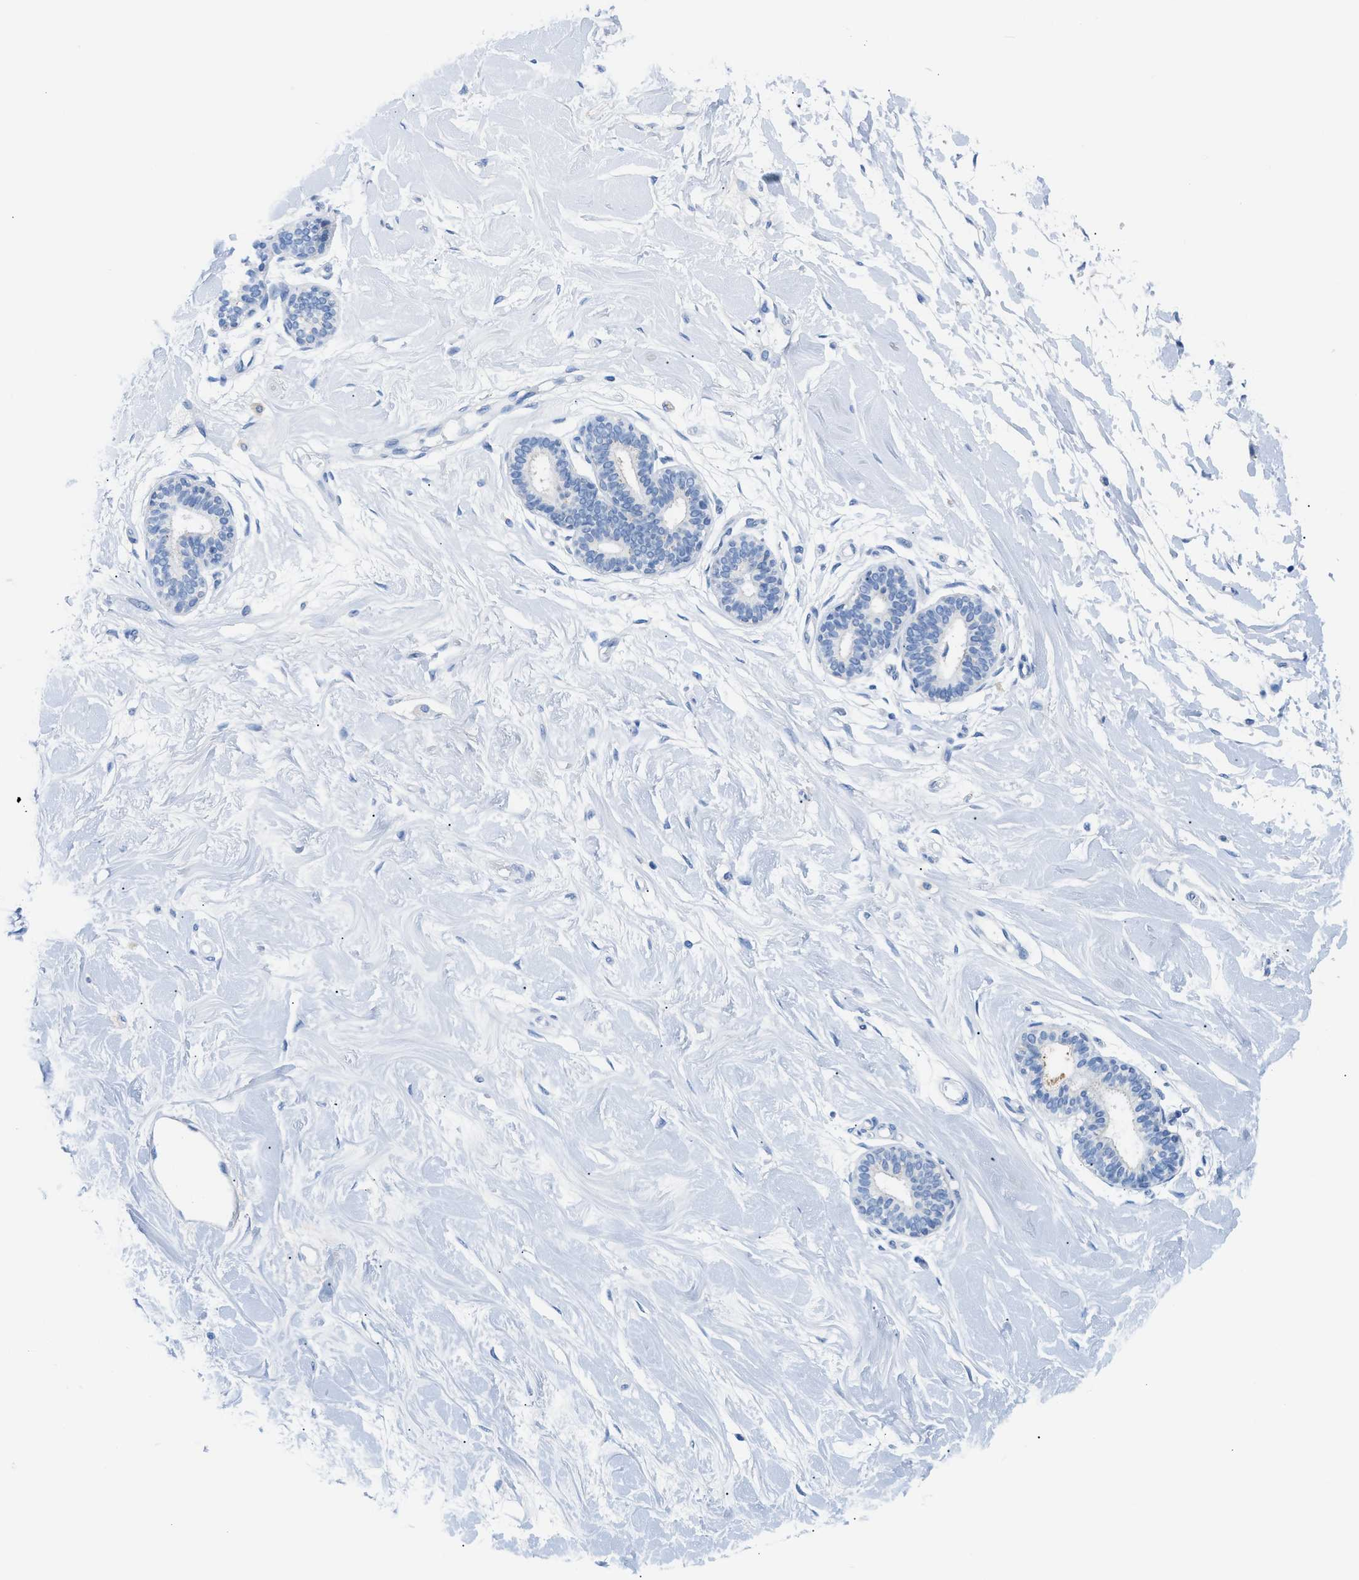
{"staining": {"intensity": "negative", "quantity": "none", "location": "none"}, "tissue": "breast", "cell_type": "Adipocytes", "image_type": "normal", "snomed": [{"axis": "morphology", "description": "Normal tissue, NOS"}, {"axis": "morphology", "description": "Lobular carcinoma"}, {"axis": "topography", "description": "Breast"}], "caption": "Adipocytes show no significant protein staining in unremarkable breast. (Stains: DAB immunohistochemistry (IHC) with hematoxylin counter stain, Microscopy: brightfield microscopy at high magnification).", "gene": "FDCSP", "patient": {"sex": "female", "age": 59}}